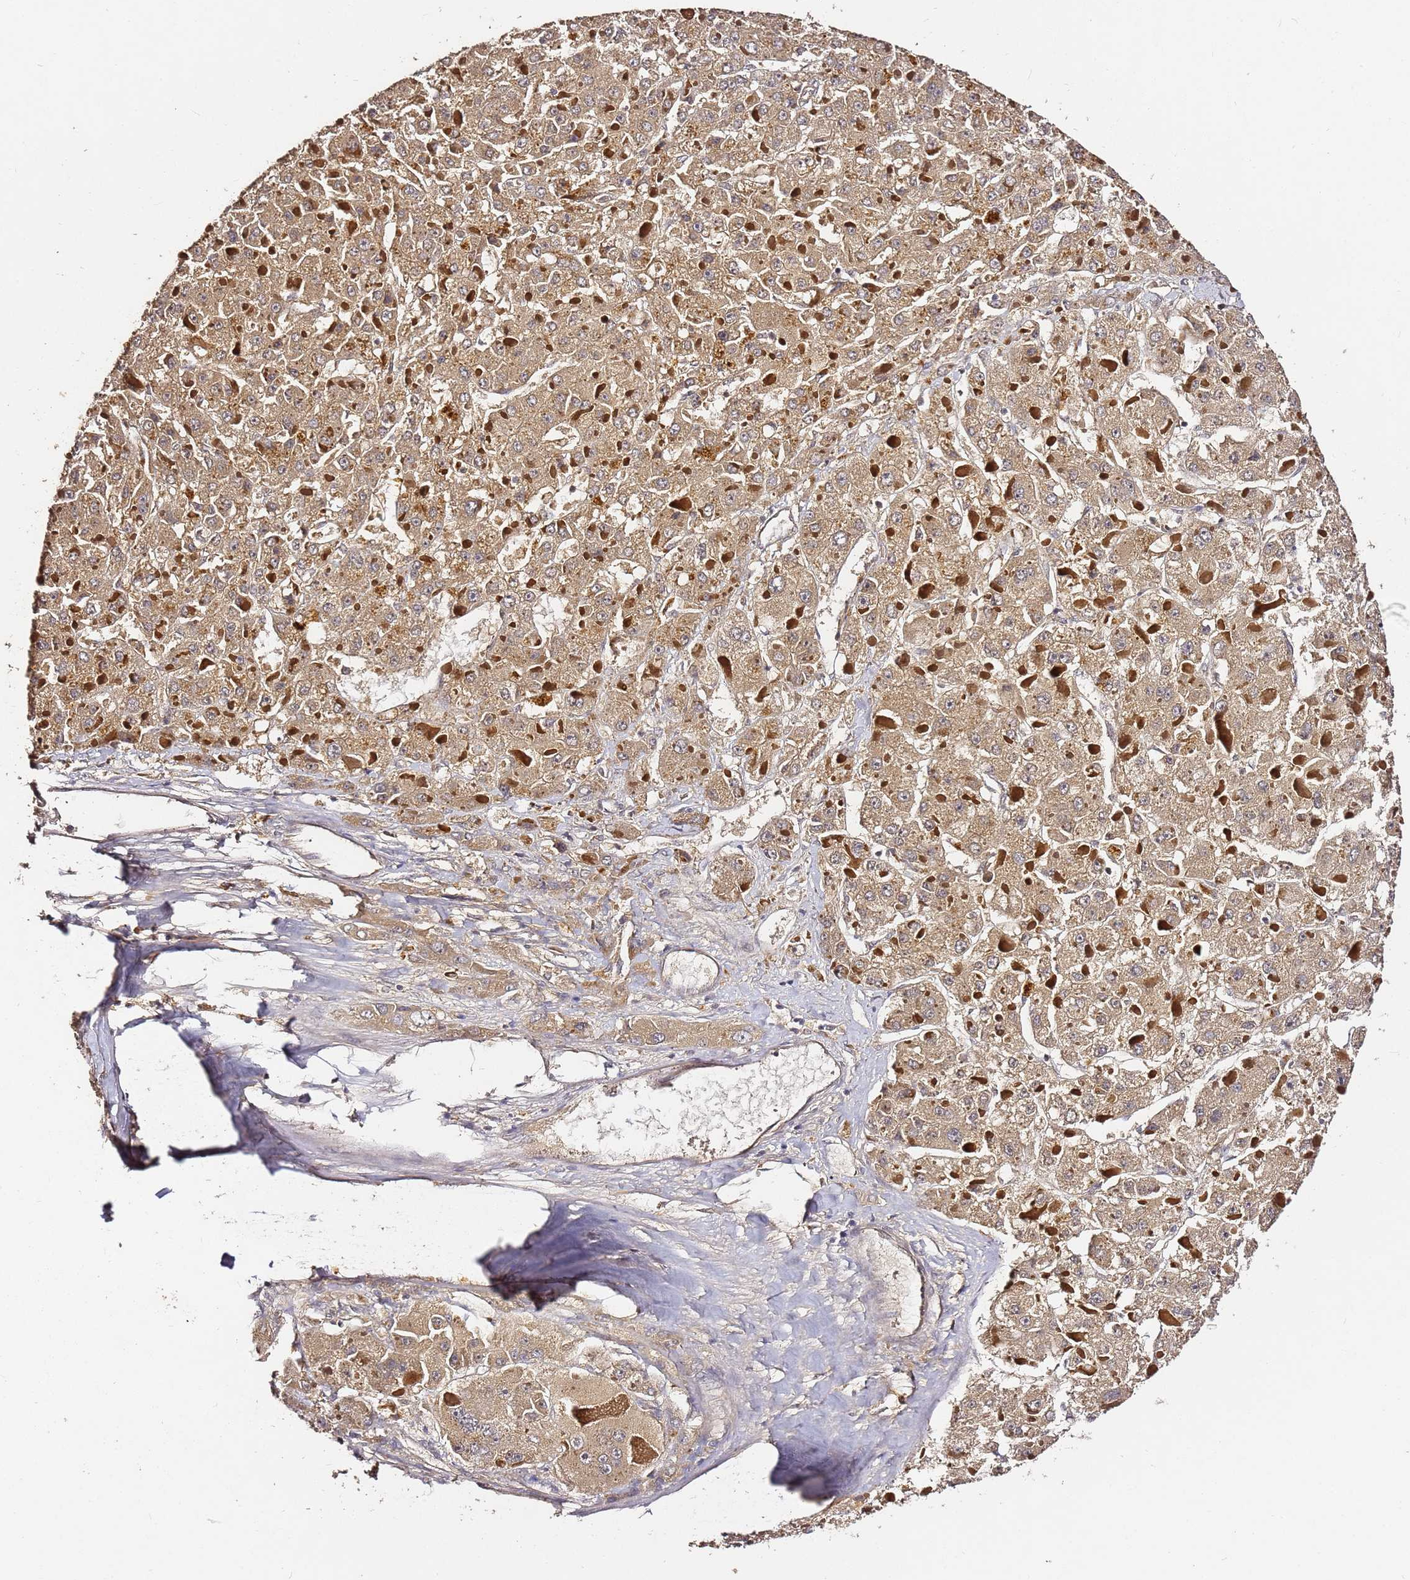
{"staining": {"intensity": "moderate", "quantity": ">75%", "location": "cytoplasmic/membranous"}, "tissue": "liver cancer", "cell_type": "Tumor cells", "image_type": "cancer", "snomed": [{"axis": "morphology", "description": "Carcinoma, Hepatocellular, NOS"}, {"axis": "topography", "description": "Liver"}], "caption": "High-power microscopy captured an immunohistochemistry (IHC) image of liver hepatocellular carcinoma, revealing moderate cytoplasmic/membranous expression in about >75% of tumor cells. Nuclei are stained in blue.", "gene": "C6orf136", "patient": {"sex": "female", "age": 73}}